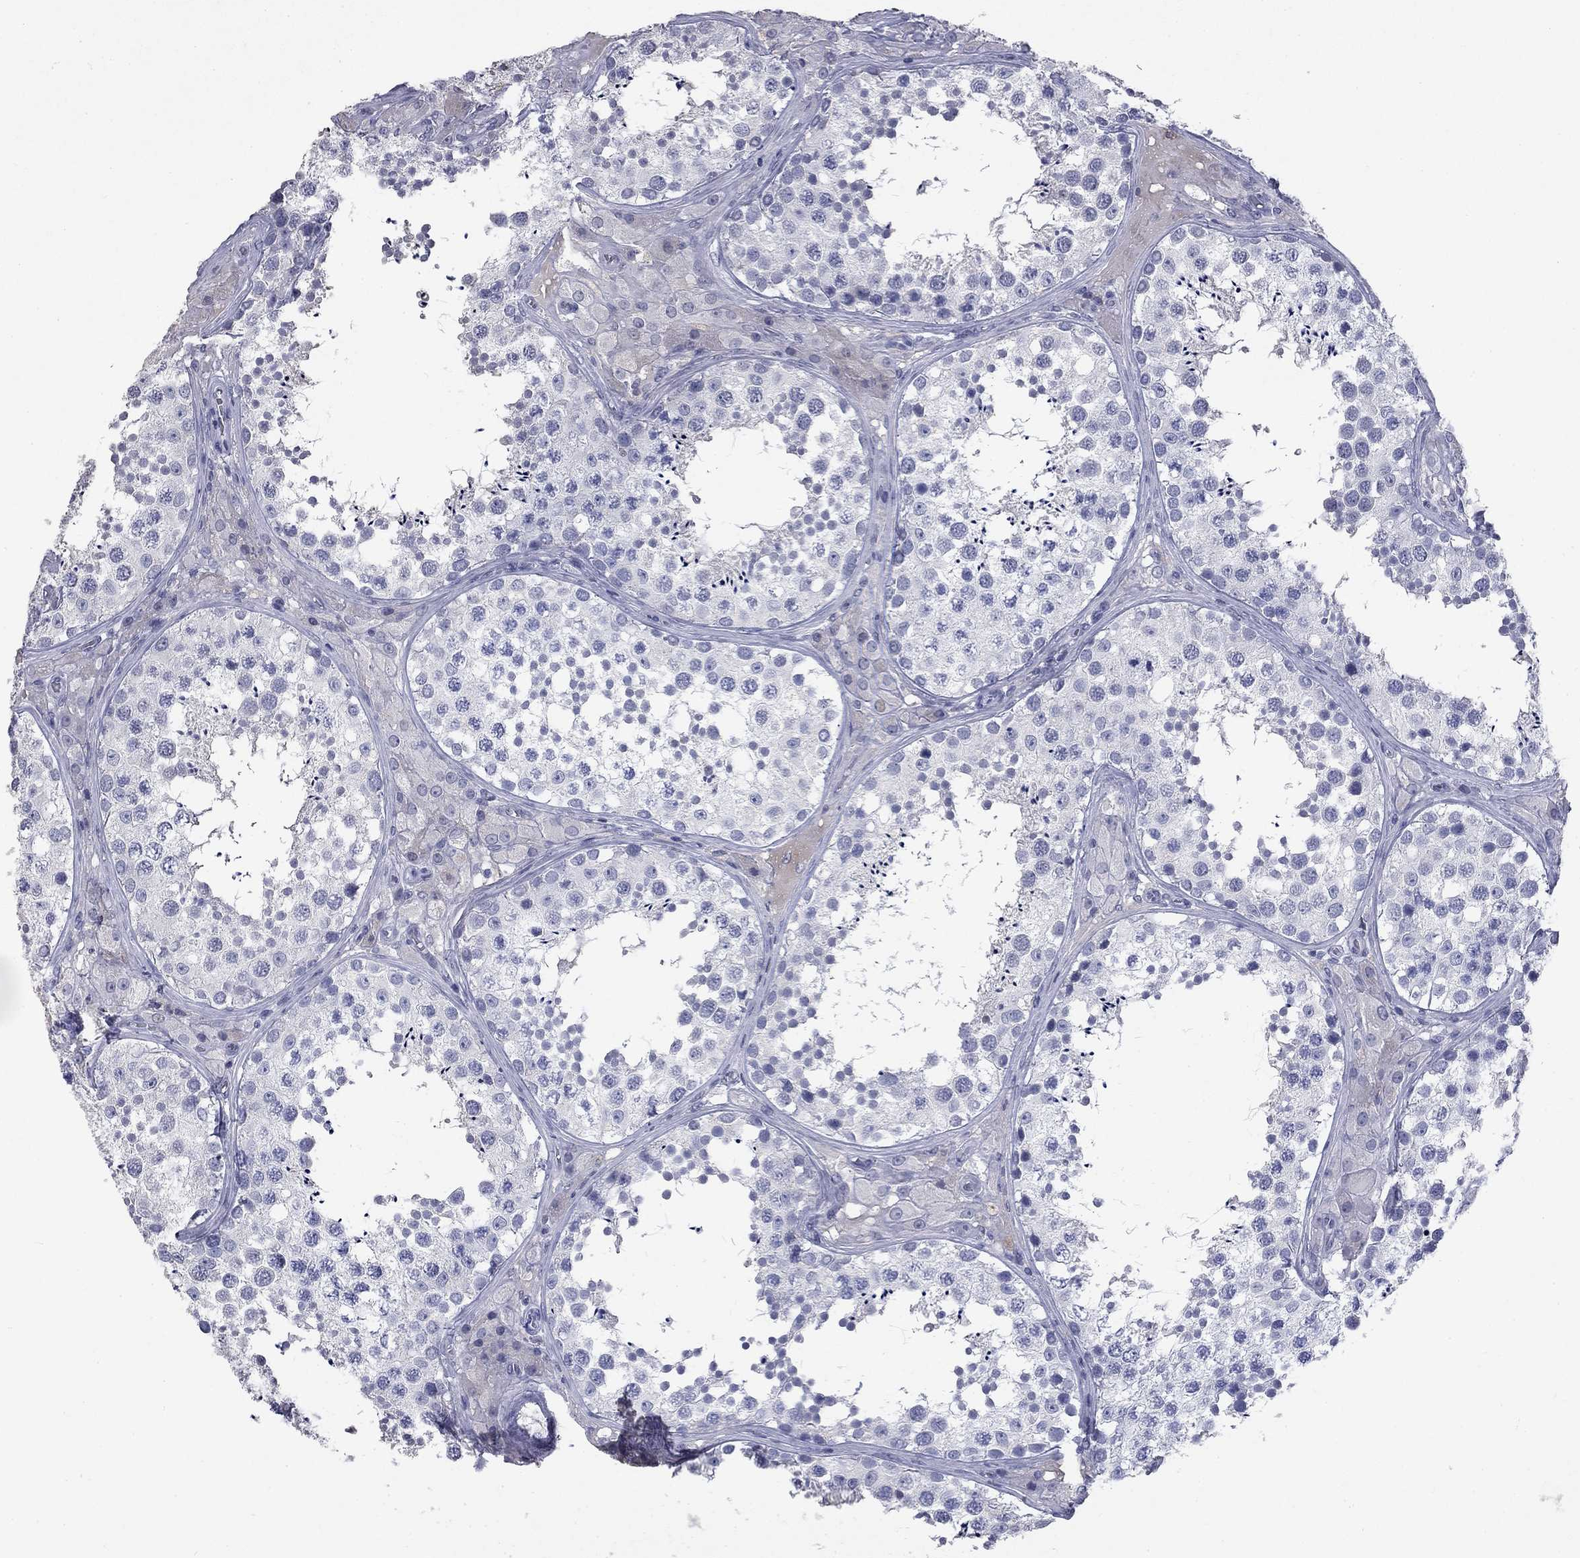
{"staining": {"intensity": "negative", "quantity": "none", "location": "none"}, "tissue": "testis", "cell_type": "Cells in seminiferous ducts", "image_type": "normal", "snomed": [{"axis": "morphology", "description": "Normal tissue, NOS"}, {"axis": "topography", "description": "Testis"}], "caption": "The micrograph demonstrates no staining of cells in seminiferous ducts in benign testis.", "gene": "SLC51A", "patient": {"sex": "male", "age": 34}}